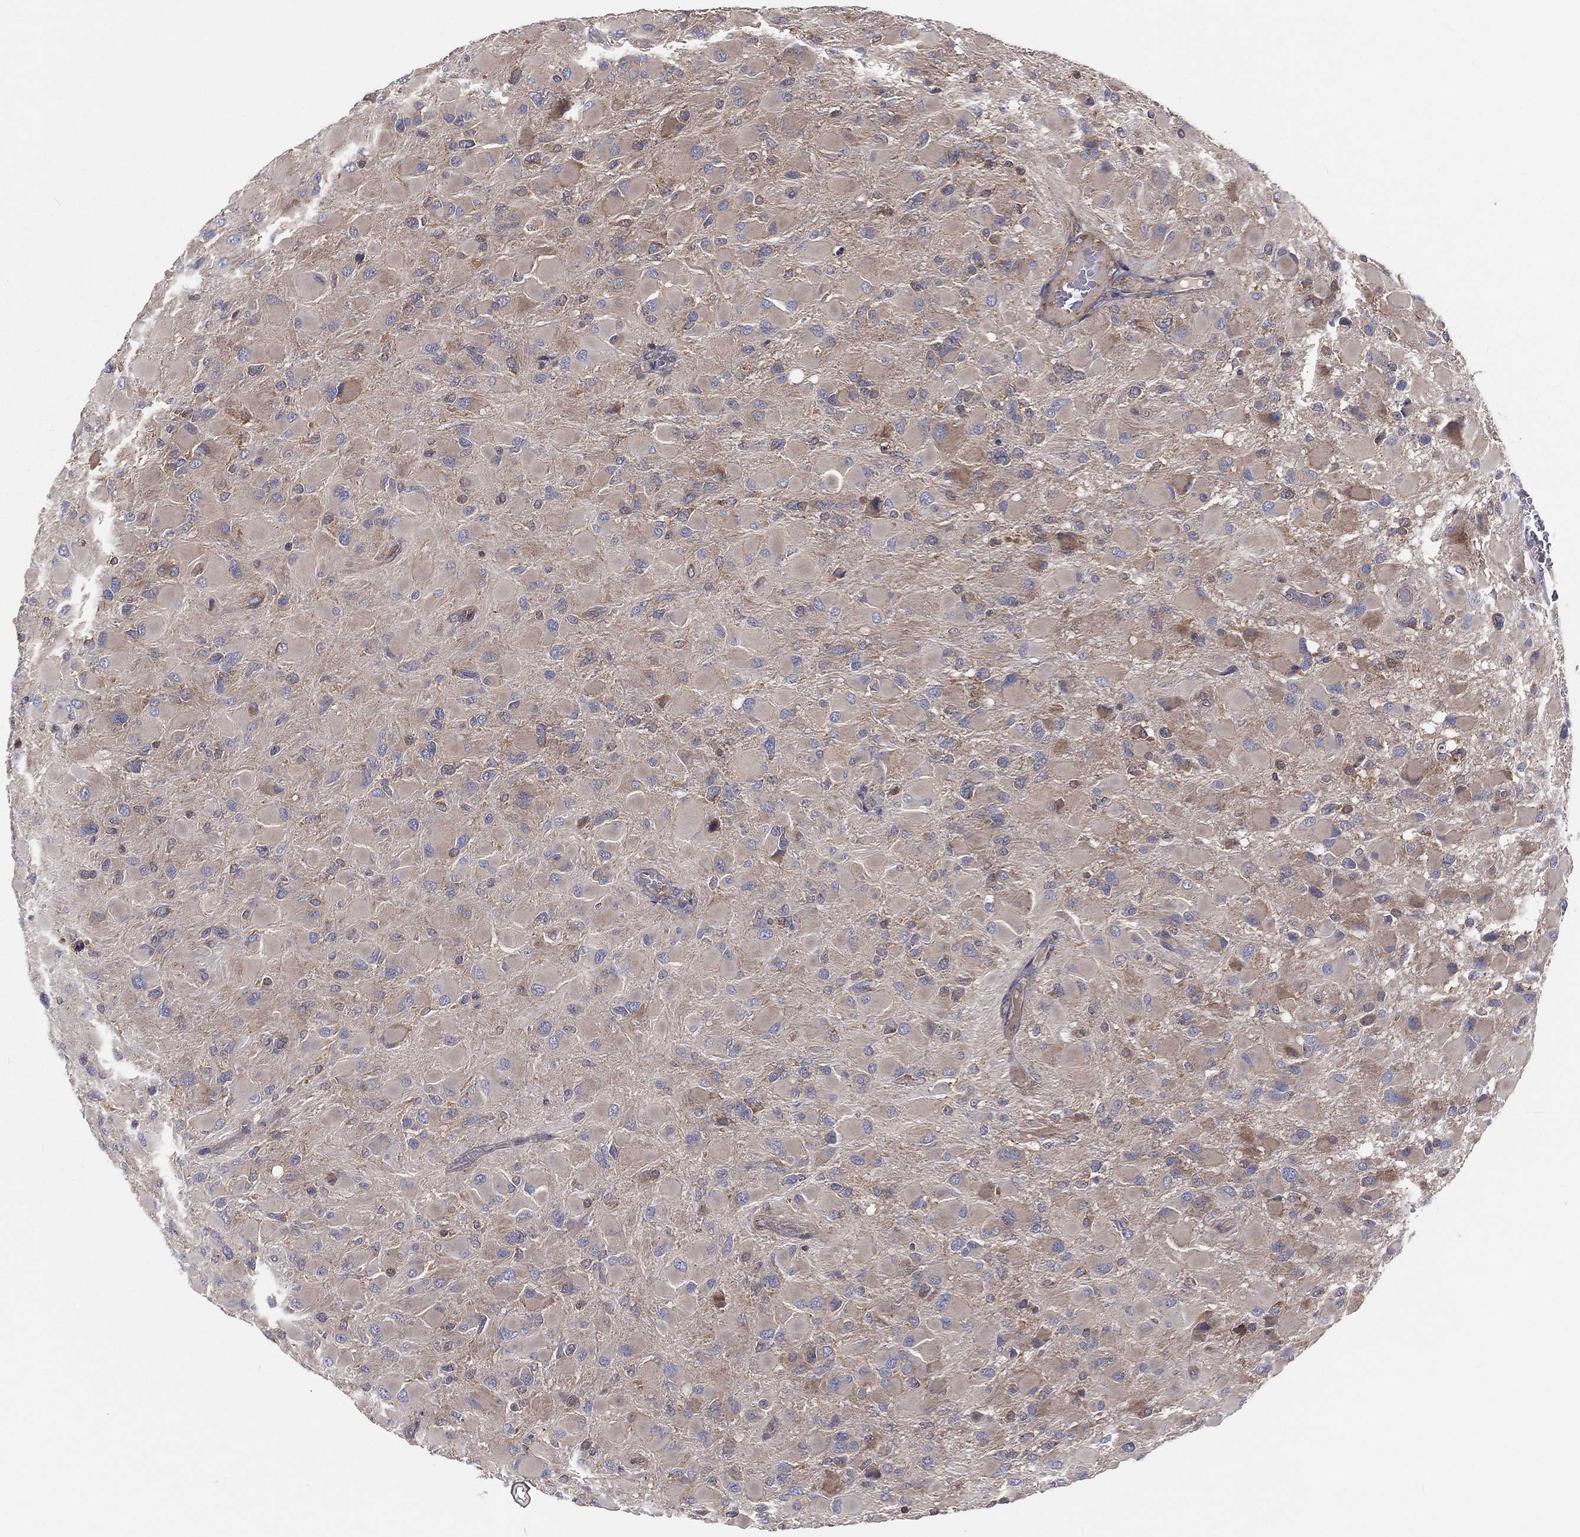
{"staining": {"intensity": "weak", "quantity": "<25%", "location": "cytoplasmic/membranous"}, "tissue": "glioma", "cell_type": "Tumor cells", "image_type": "cancer", "snomed": [{"axis": "morphology", "description": "Glioma, malignant, High grade"}, {"axis": "topography", "description": "Cerebral cortex"}], "caption": "High magnification brightfield microscopy of malignant glioma (high-grade) stained with DAB (3,3'-diaminobenzidine) (brown) and counterstained with hematoxylin (blue): tumor cells show no significant positivity.", "gene": "EIF2B5", "patient": {"sex": "female", "age": 36}}